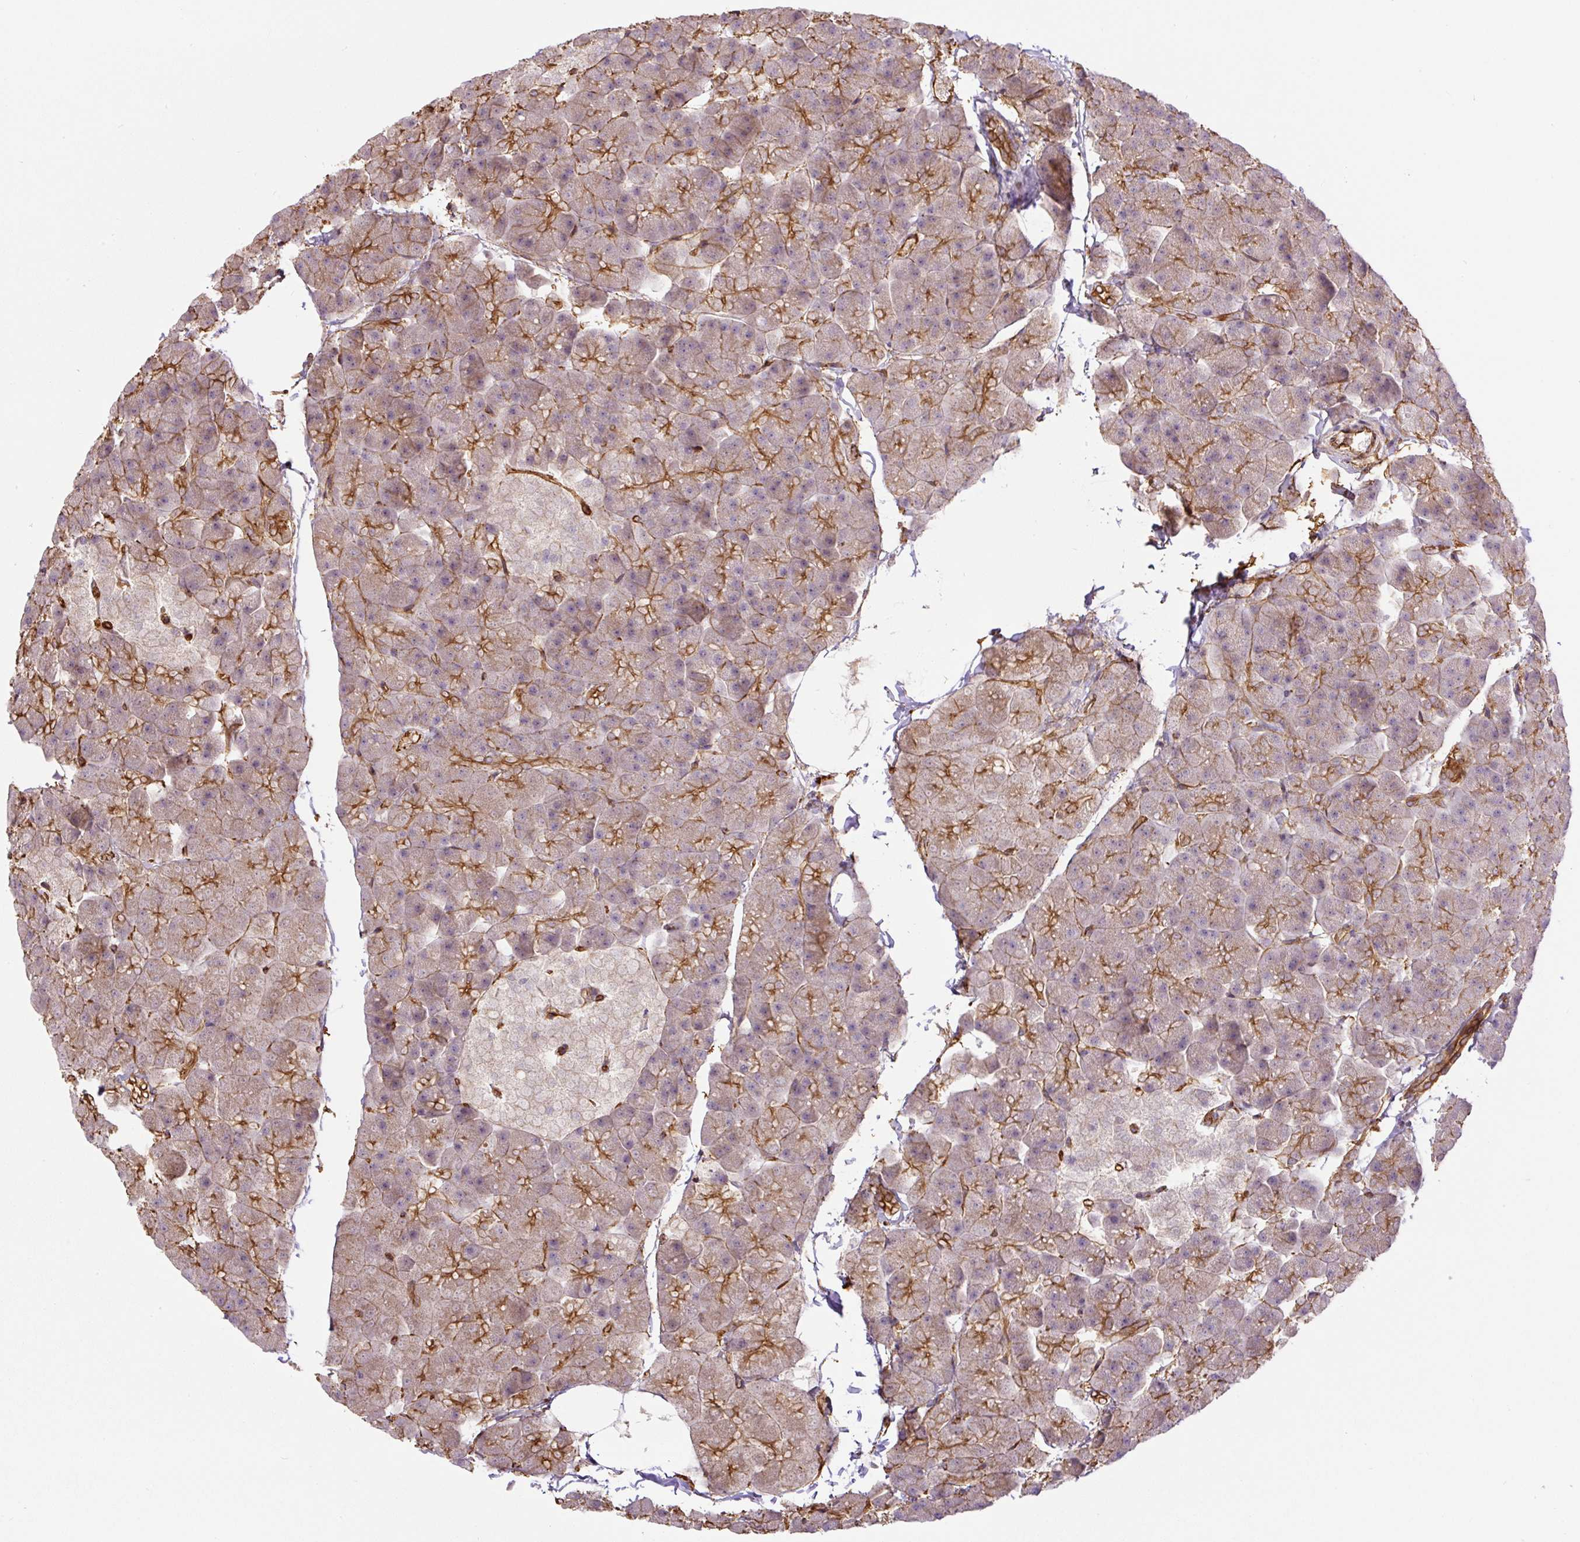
{"staining": {"intensity": "moderate", "quantity": "25%-75%", "location": "cytoplasmic/membranous"}, "tissue": "pancreas", "cell_type": "Exocrine glandular cells", "image_type": "normal", "snomed": [{"axis": "morphology", "description": "Normal tissue, NOS"}, {"axis": "topography", "description": "Pancreas"}], "caption": "Pancreas was stained to show a protein in brown. There is medium levels of moderate cytoplasmic/membranous positivity in about 25%-75% of exocrine glandular cells.", "gene": "B3GALT5", "patient": {"sex": "male", "age": 35}}